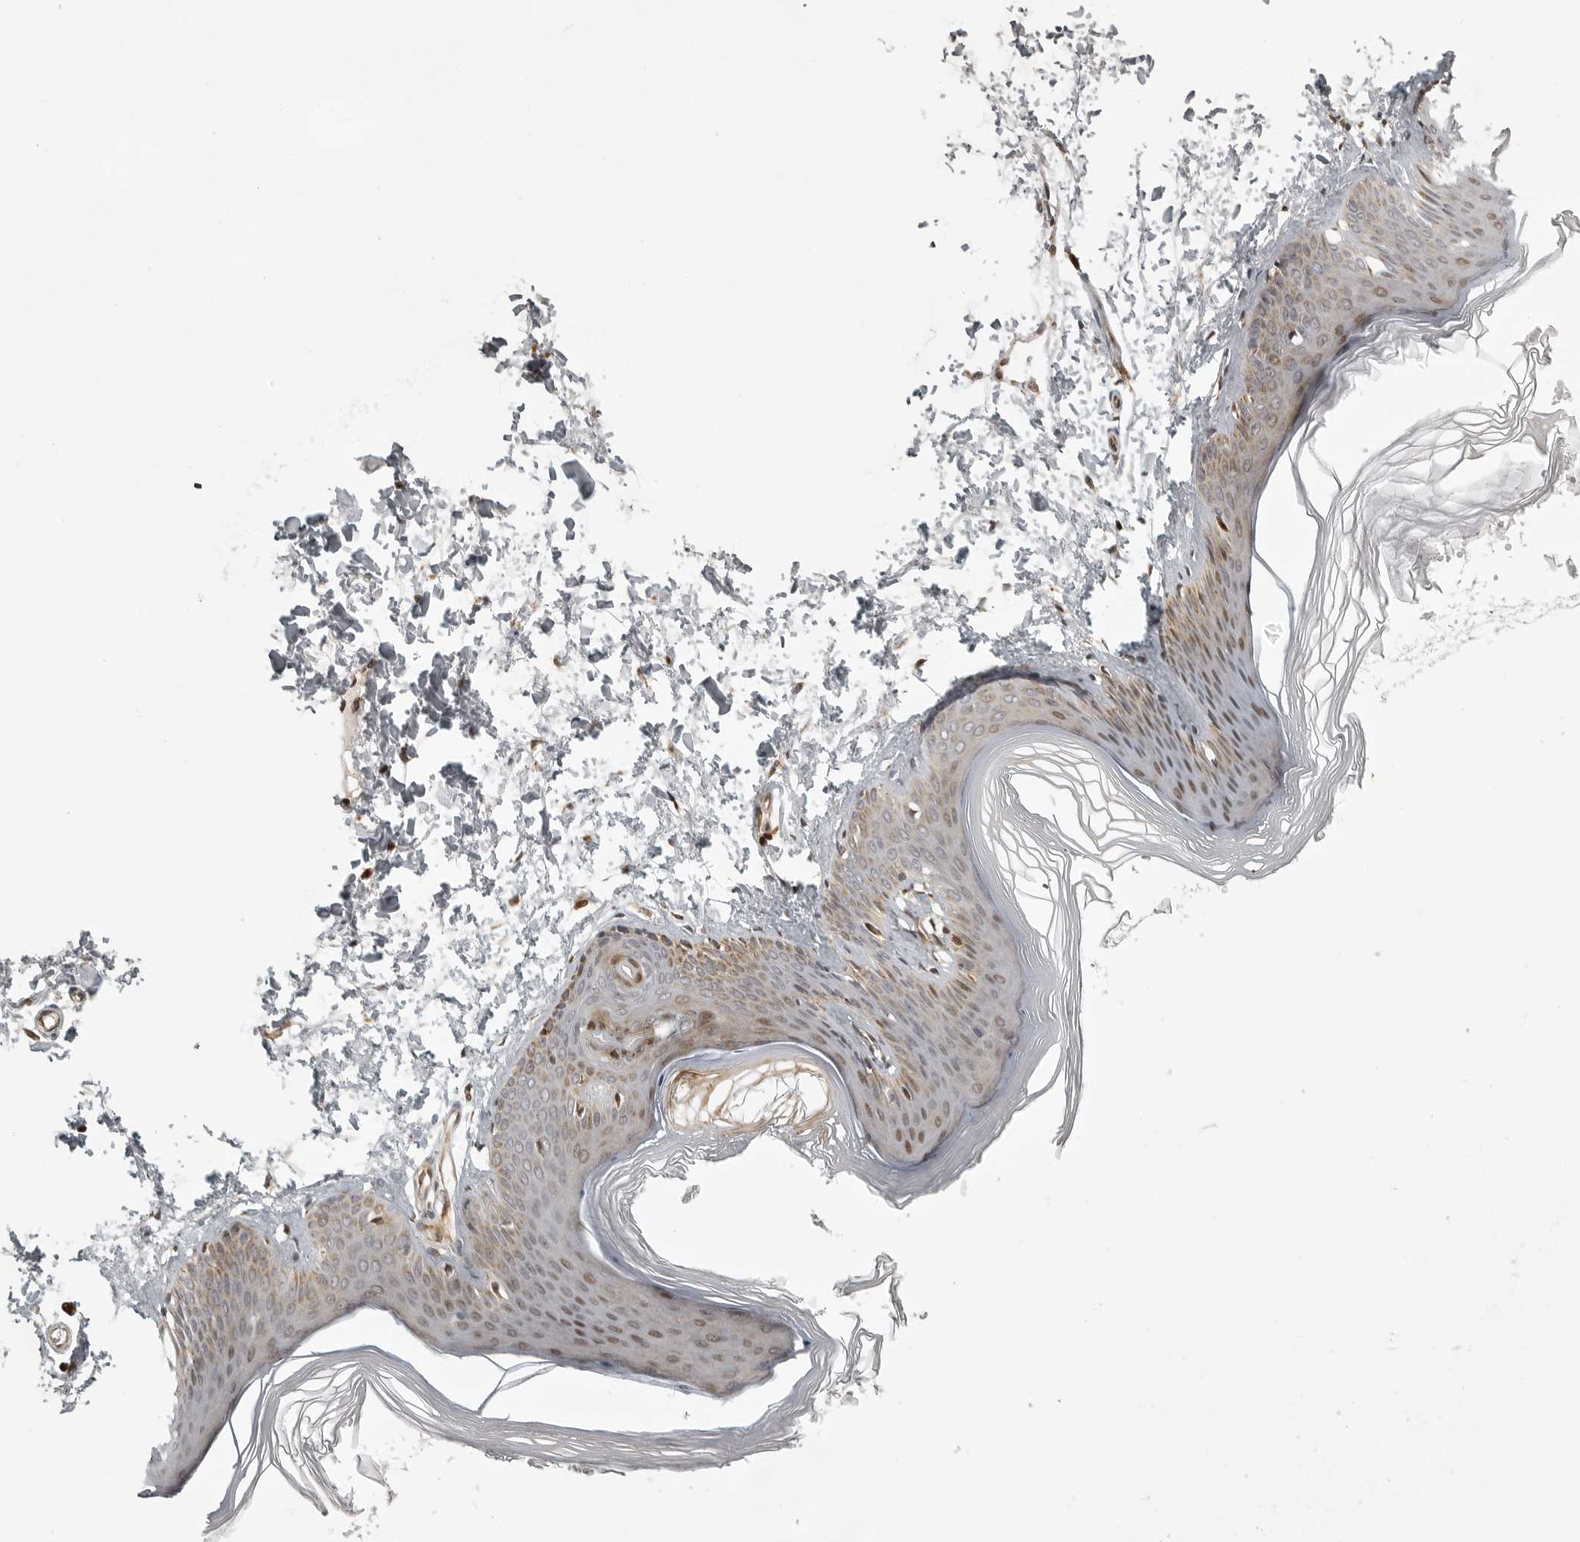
{"staining": {"intensity": "strong", "quantity": "25%-75%", "location": "cytoplasmic/membranous"}, "tissue": "skin", "cell_type": "Fibroblasts", "image_type": "normal", "snomed": [{"axis": "morphology", "description": "Normal tissue, NOS"}, {"axis": "topography", "description": "Skin"}], "caption": "Fibroblasts demonstrate strong cytoplasmic/membranous staining in about 25%-75% of cells in unremarkable skin. (DAB IHC, brown staining for protein, blue staining for nuclei).", "gene": "NARS2", "patient": {"sex": "female", "age": 27}}